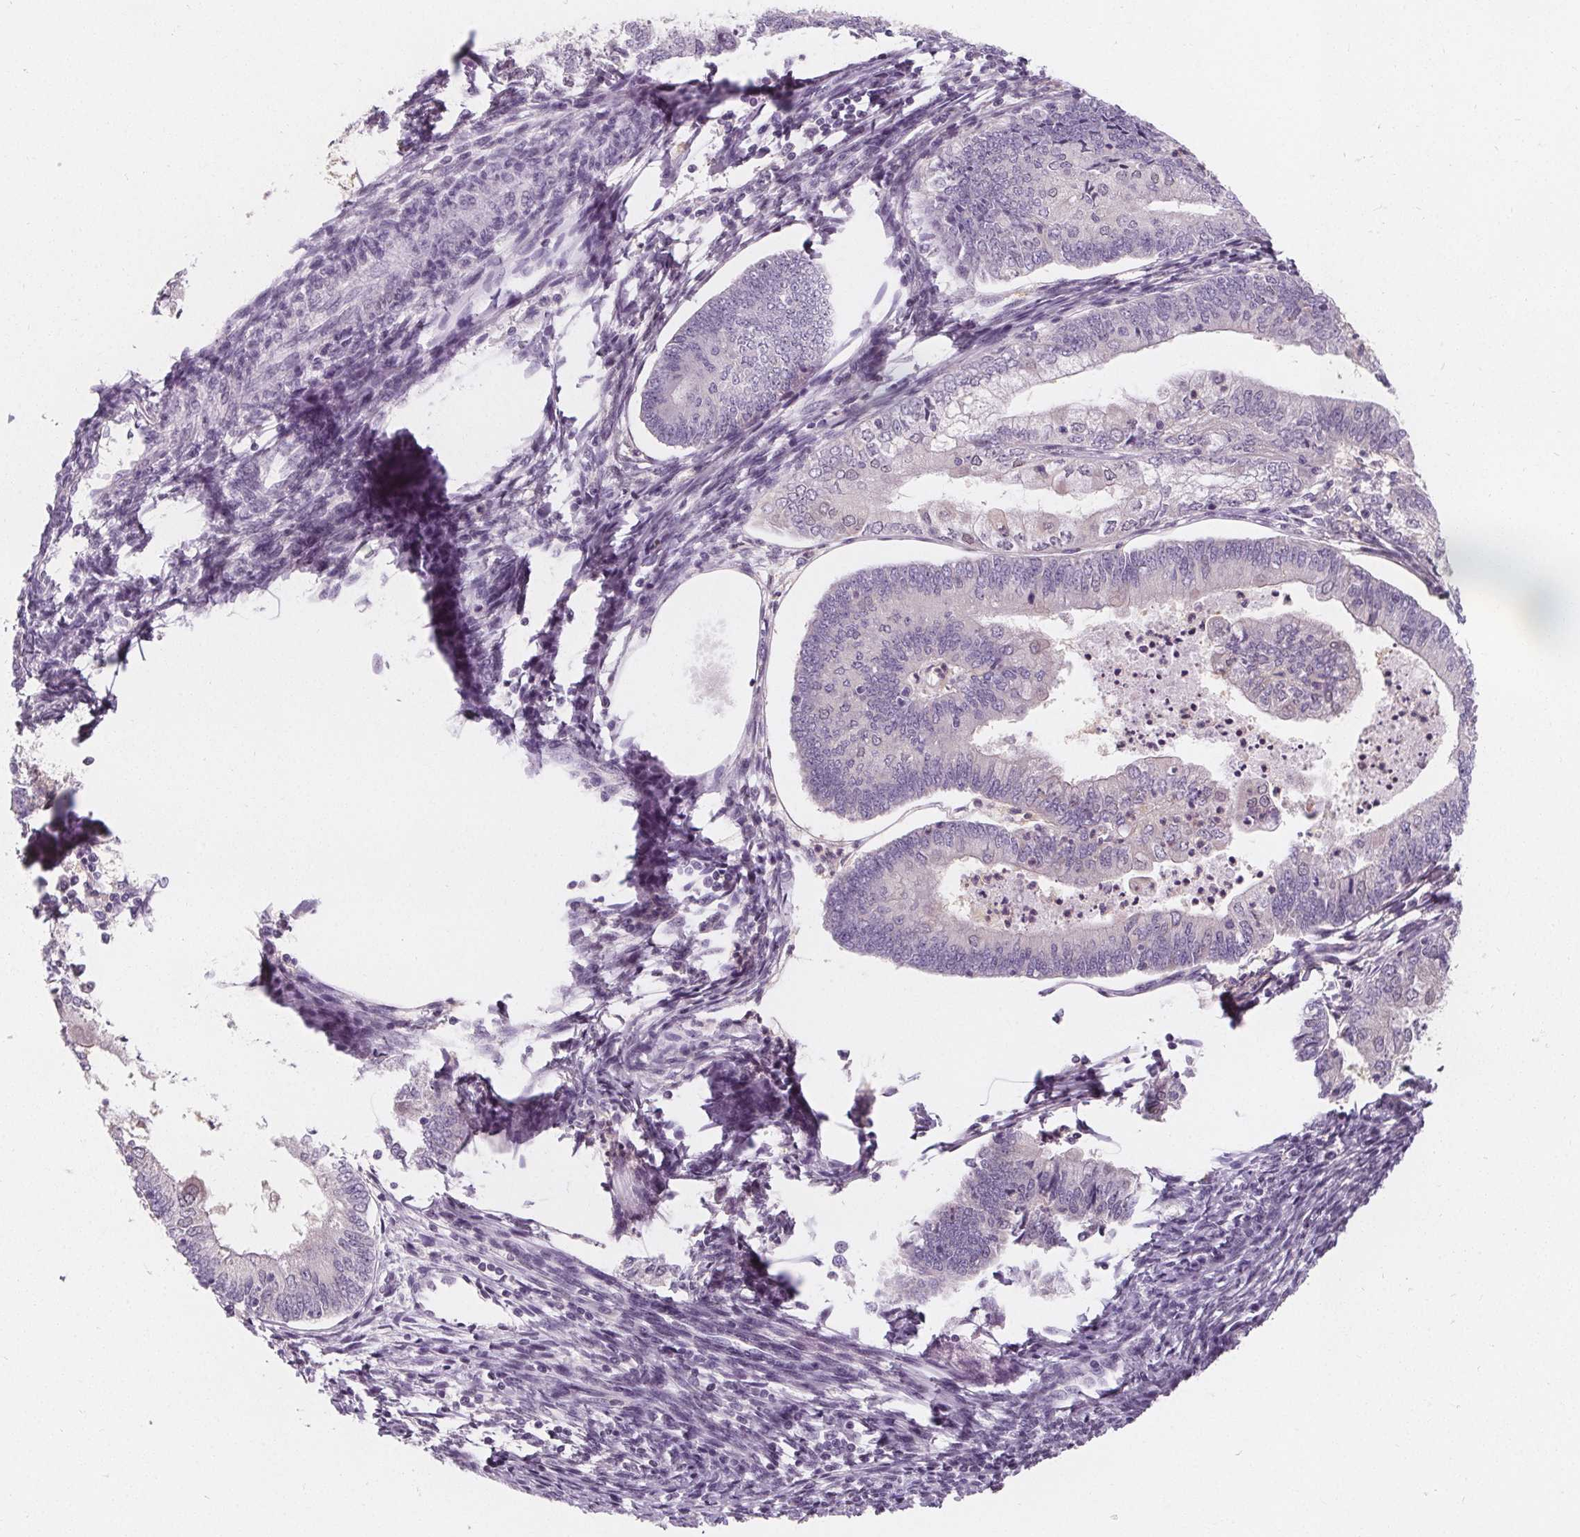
{"staining": {"intensity": "negative", "quantity": "none", "location": "none"}, "tissue": "endometrial cancer", "cell_type": "Tumor cells", "image_type": "cancer", "snomed": [{"axis": "morphology", "description": "Adenocarcinoma, NOS"}, {"axis": "topography", "description": "Endometrium"}], "caption": "Immunohistochemistry image of neoplastic tissue: endometrial cancer (adenocarcinoma) stained with DAB (3,3'-diaminobenzidine) demonstrates no significant protein staining in tumor cells.", "gene": "UGP2", "patient": {"sex": "female", "age": 55}}